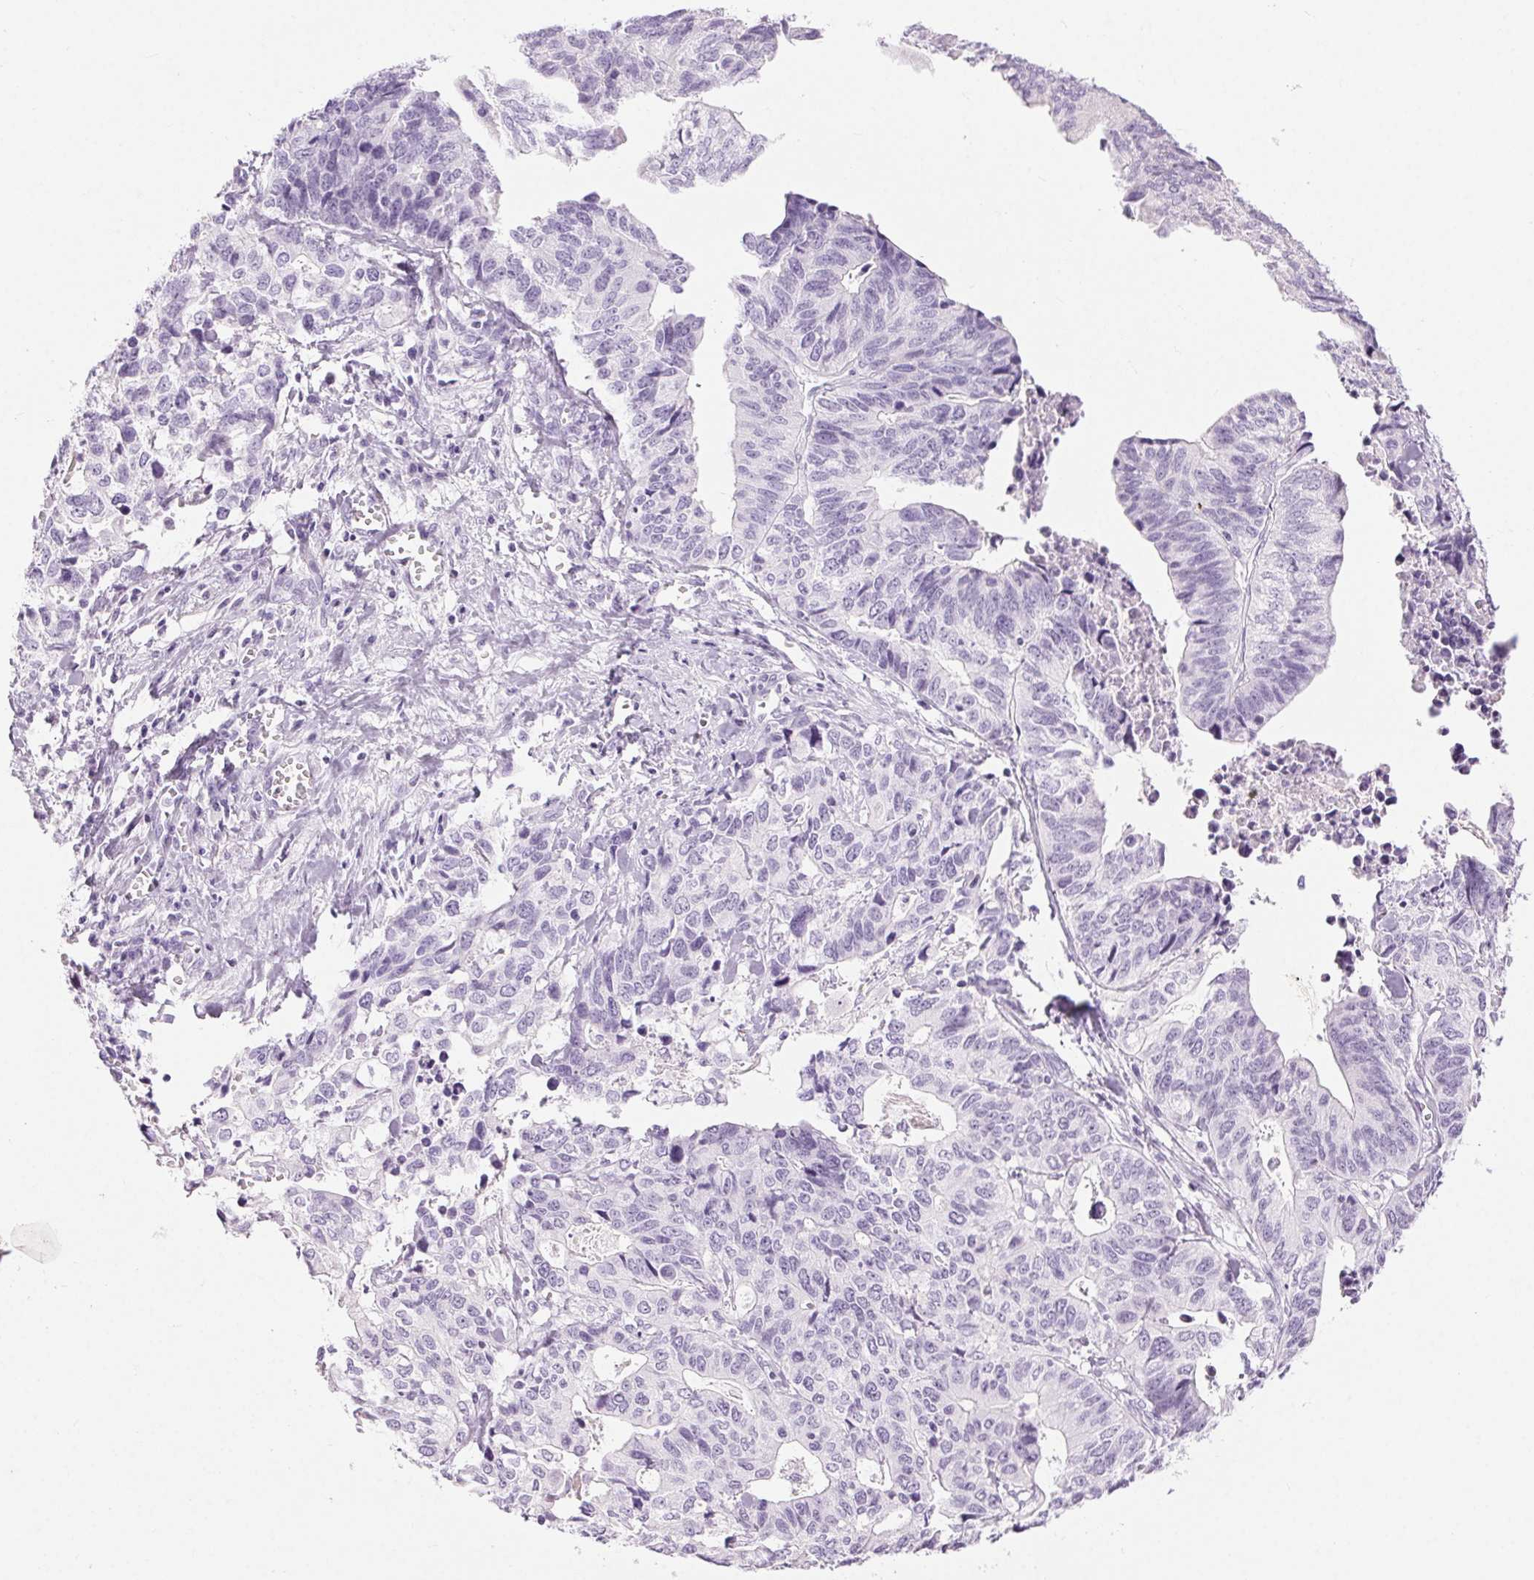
{"staining": {"intensity": "negative", "quantity": "none", "location": "none"}, "tissue": "stomach cancer", "cell_type": "Tumor cells", "image_type": "cancer", "snomed": [{"axis": "morphology", "description": "Adenocarcinoma, NOS"}, {"axis": "topography", "description": "Stomach, upper"}], "caption": "DAB immunohistochemical staining of stomach cancer demonstrates no significant positivity in tumor cells.", "gene": "BEND2", "patient": {"sex": "female", "age": 67}}